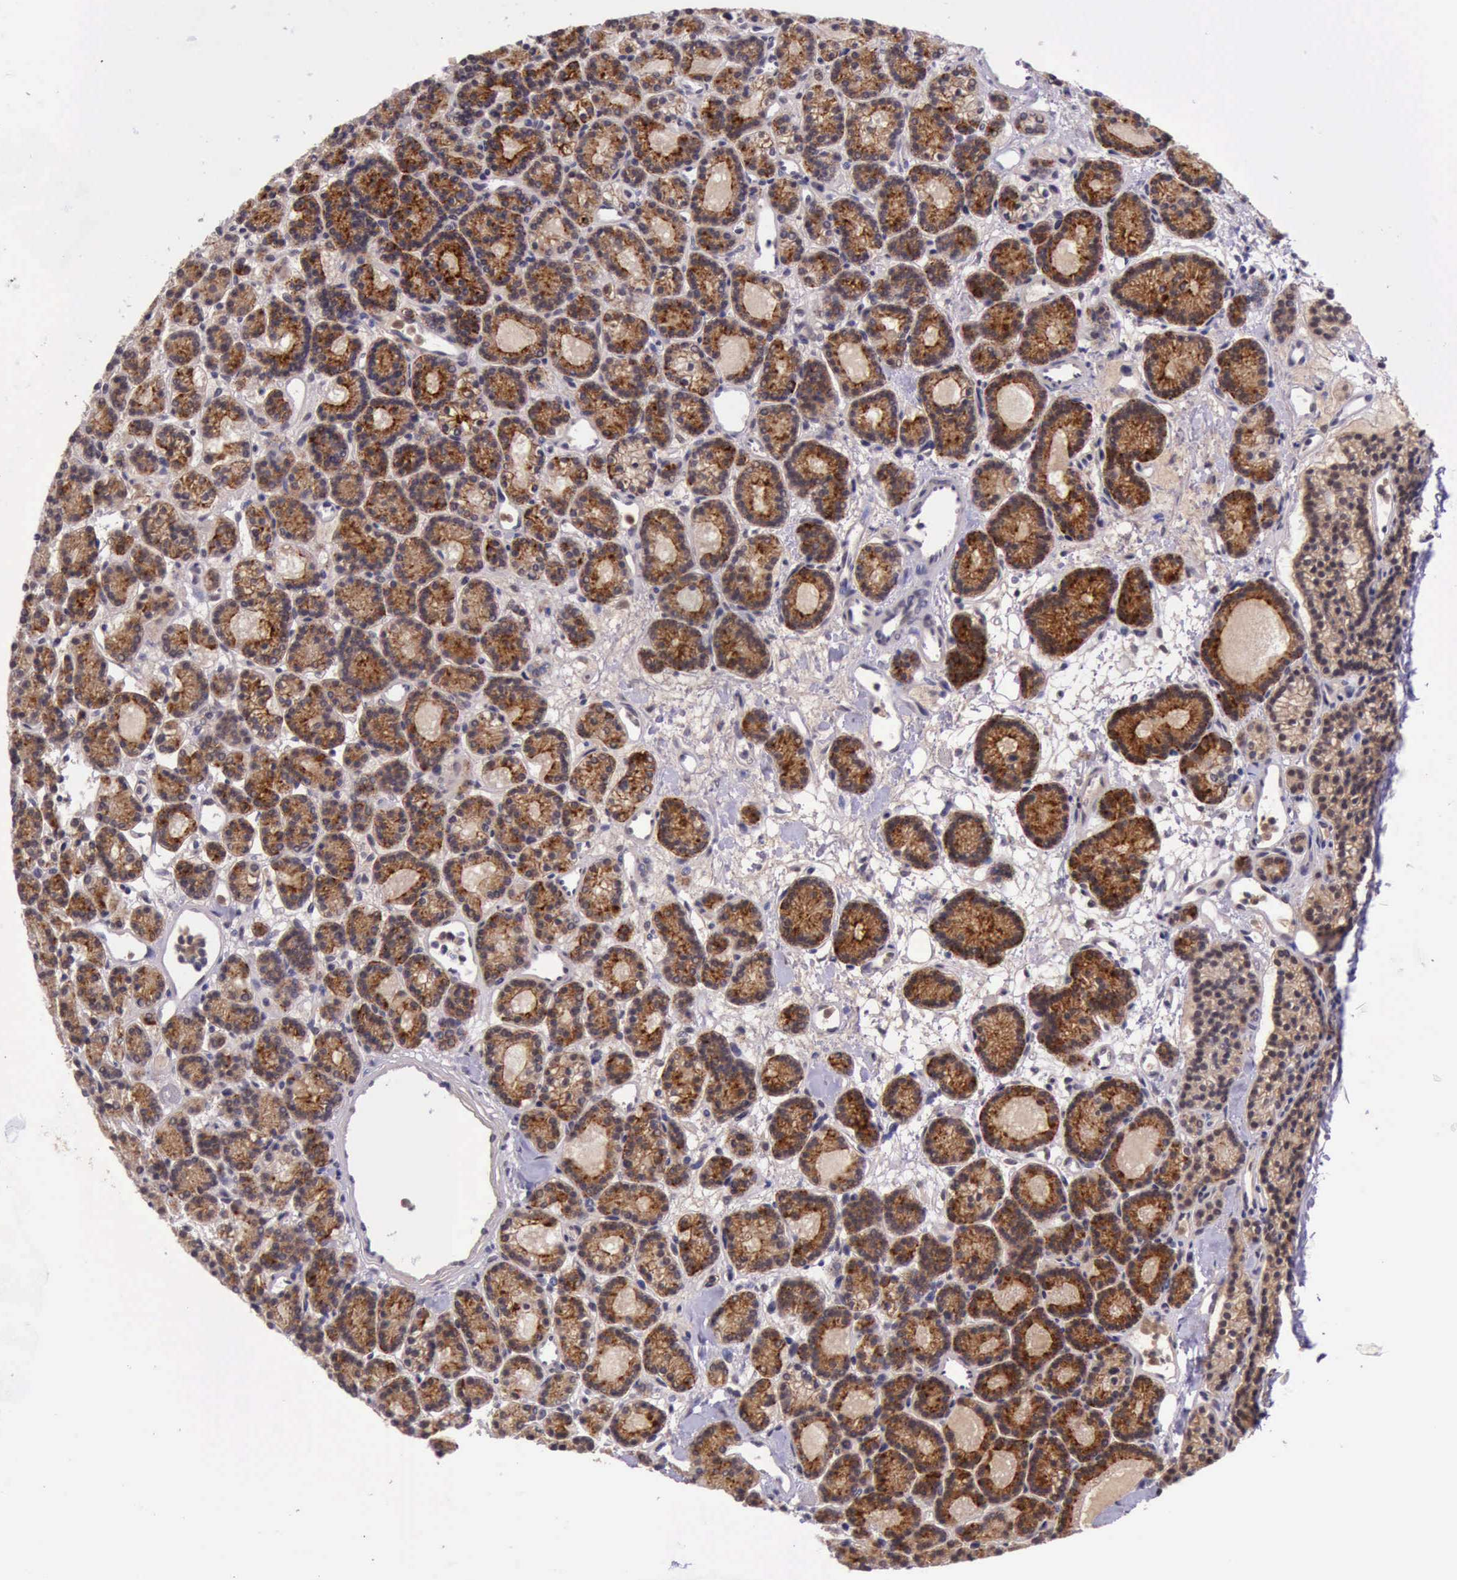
{"staining": {"intensity": "strong", "quantity": ">75%", "location": "cytoplasmic/membranous"}, "tissue": "parathyroid gland", "cell_type": "Glandular cells", "image_type": "normal", "snomed": [{"axis": "morphology", "description": "Normal tissue, NOS"}, {"axis": "topography", "description": "Parathyroid gland"}], "caption": "Parathyroid gland stained with DAB IHC demonstrates high levels of strong cytoplasmic/membranous expression in approximately >75% of glandular cells. (DAB = brown stain, brightfield microscopy at high magnification).", "gene": "PRICKLE3", "patient": {"sex": "male", "age": 85}}